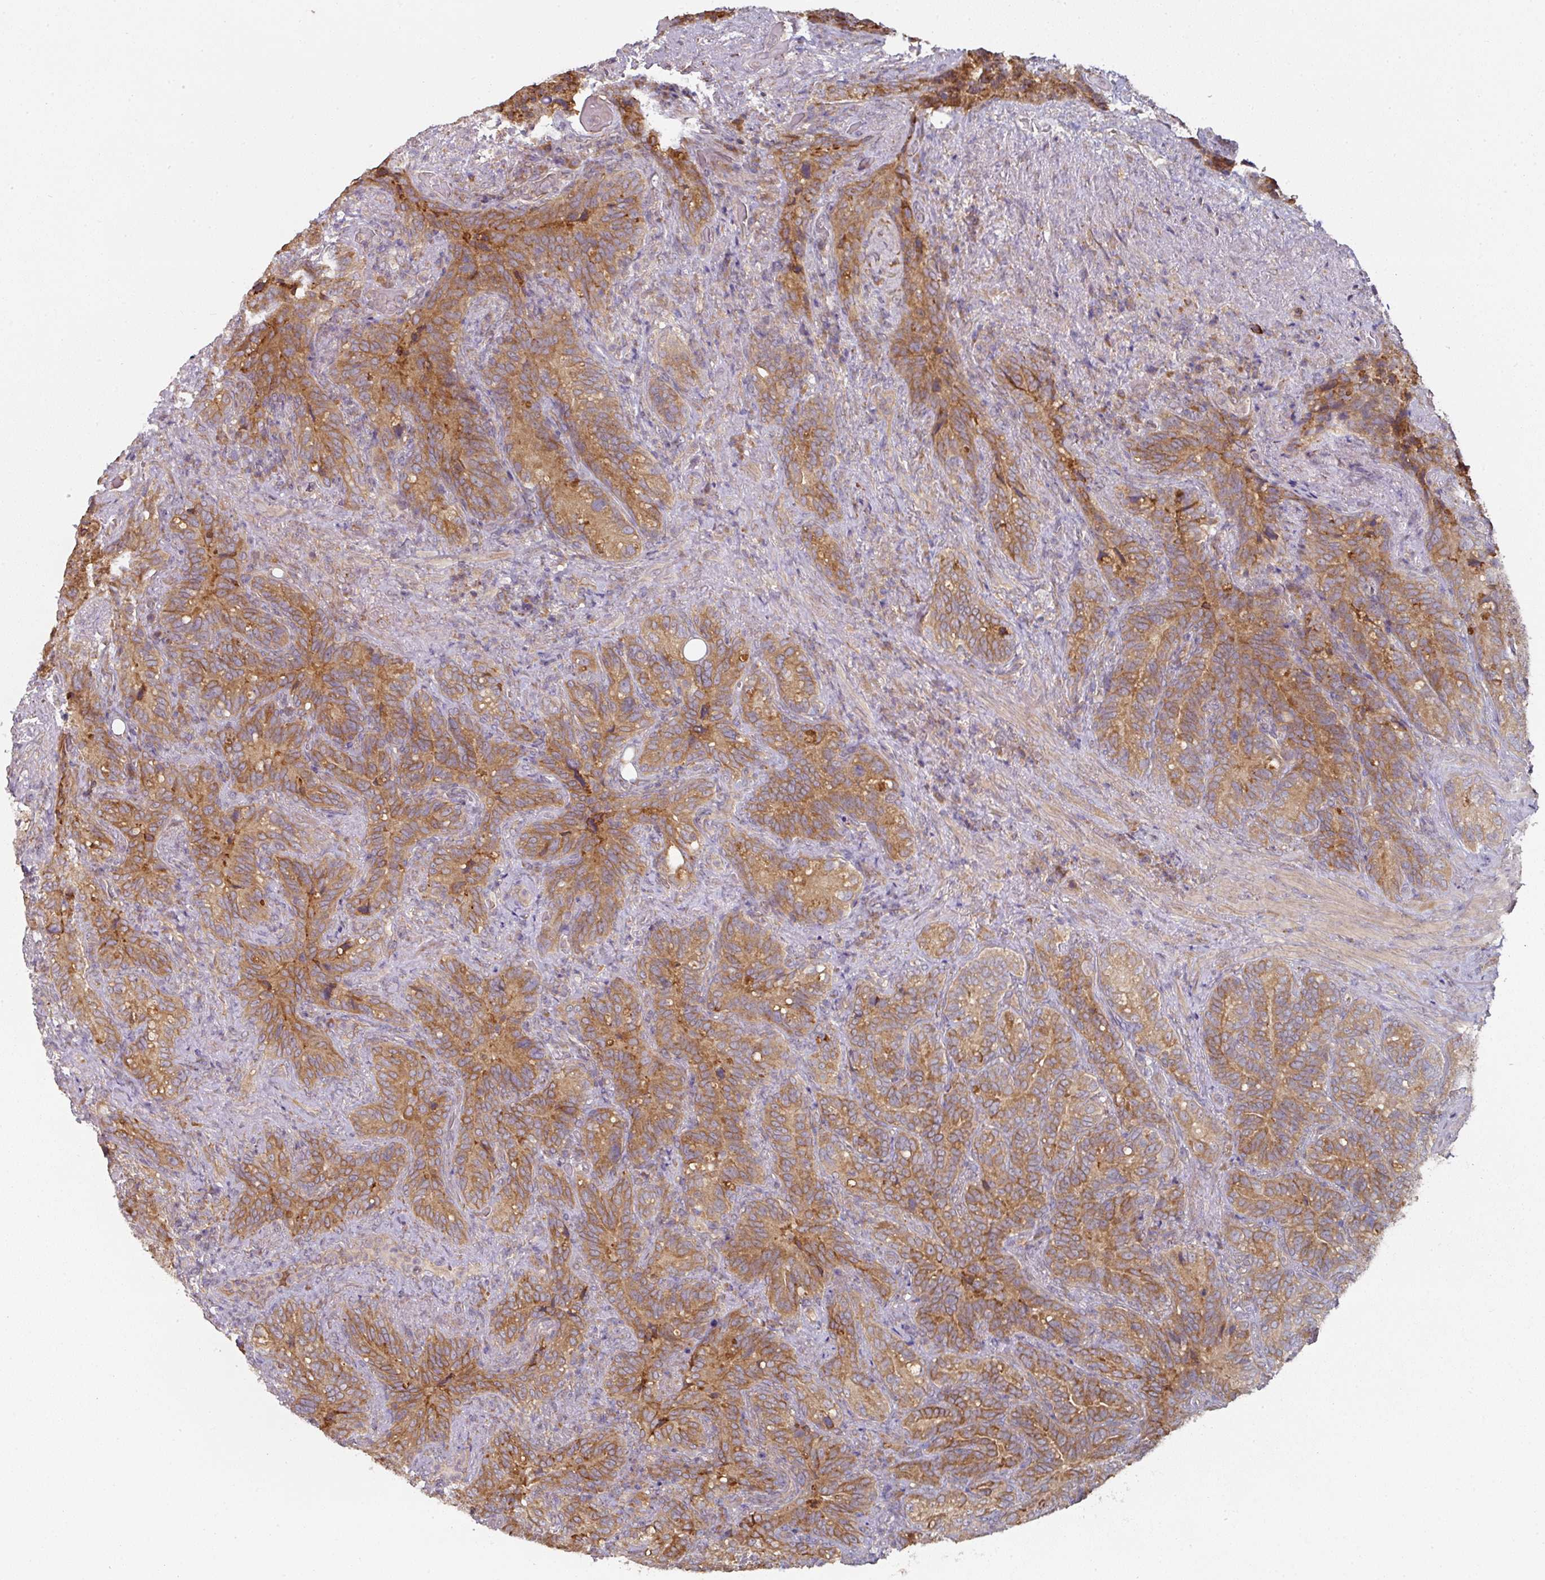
{"staining": {"intensity": "moderate", "quantity": ">75%", "location": "cytoplasmic/membranous"}, "tissue": "seminal vesicle", "cell_type": "Glandular cells", "image_type": "normal", "snomed": [{"axis": "morphology", "description": "Normal tissue, NOS"}, {"axis": "topography", "description": "Seminal veicle"}], "caption": "Approximately >75% of glandular cells in normal human seminal vesicle exhibit moderate cytoplasmic/membranous protein positivity as visualized by brown immunohistochemical staining.", "gene": "CEP95", "patient": {"sex": "male", "age": 68}}